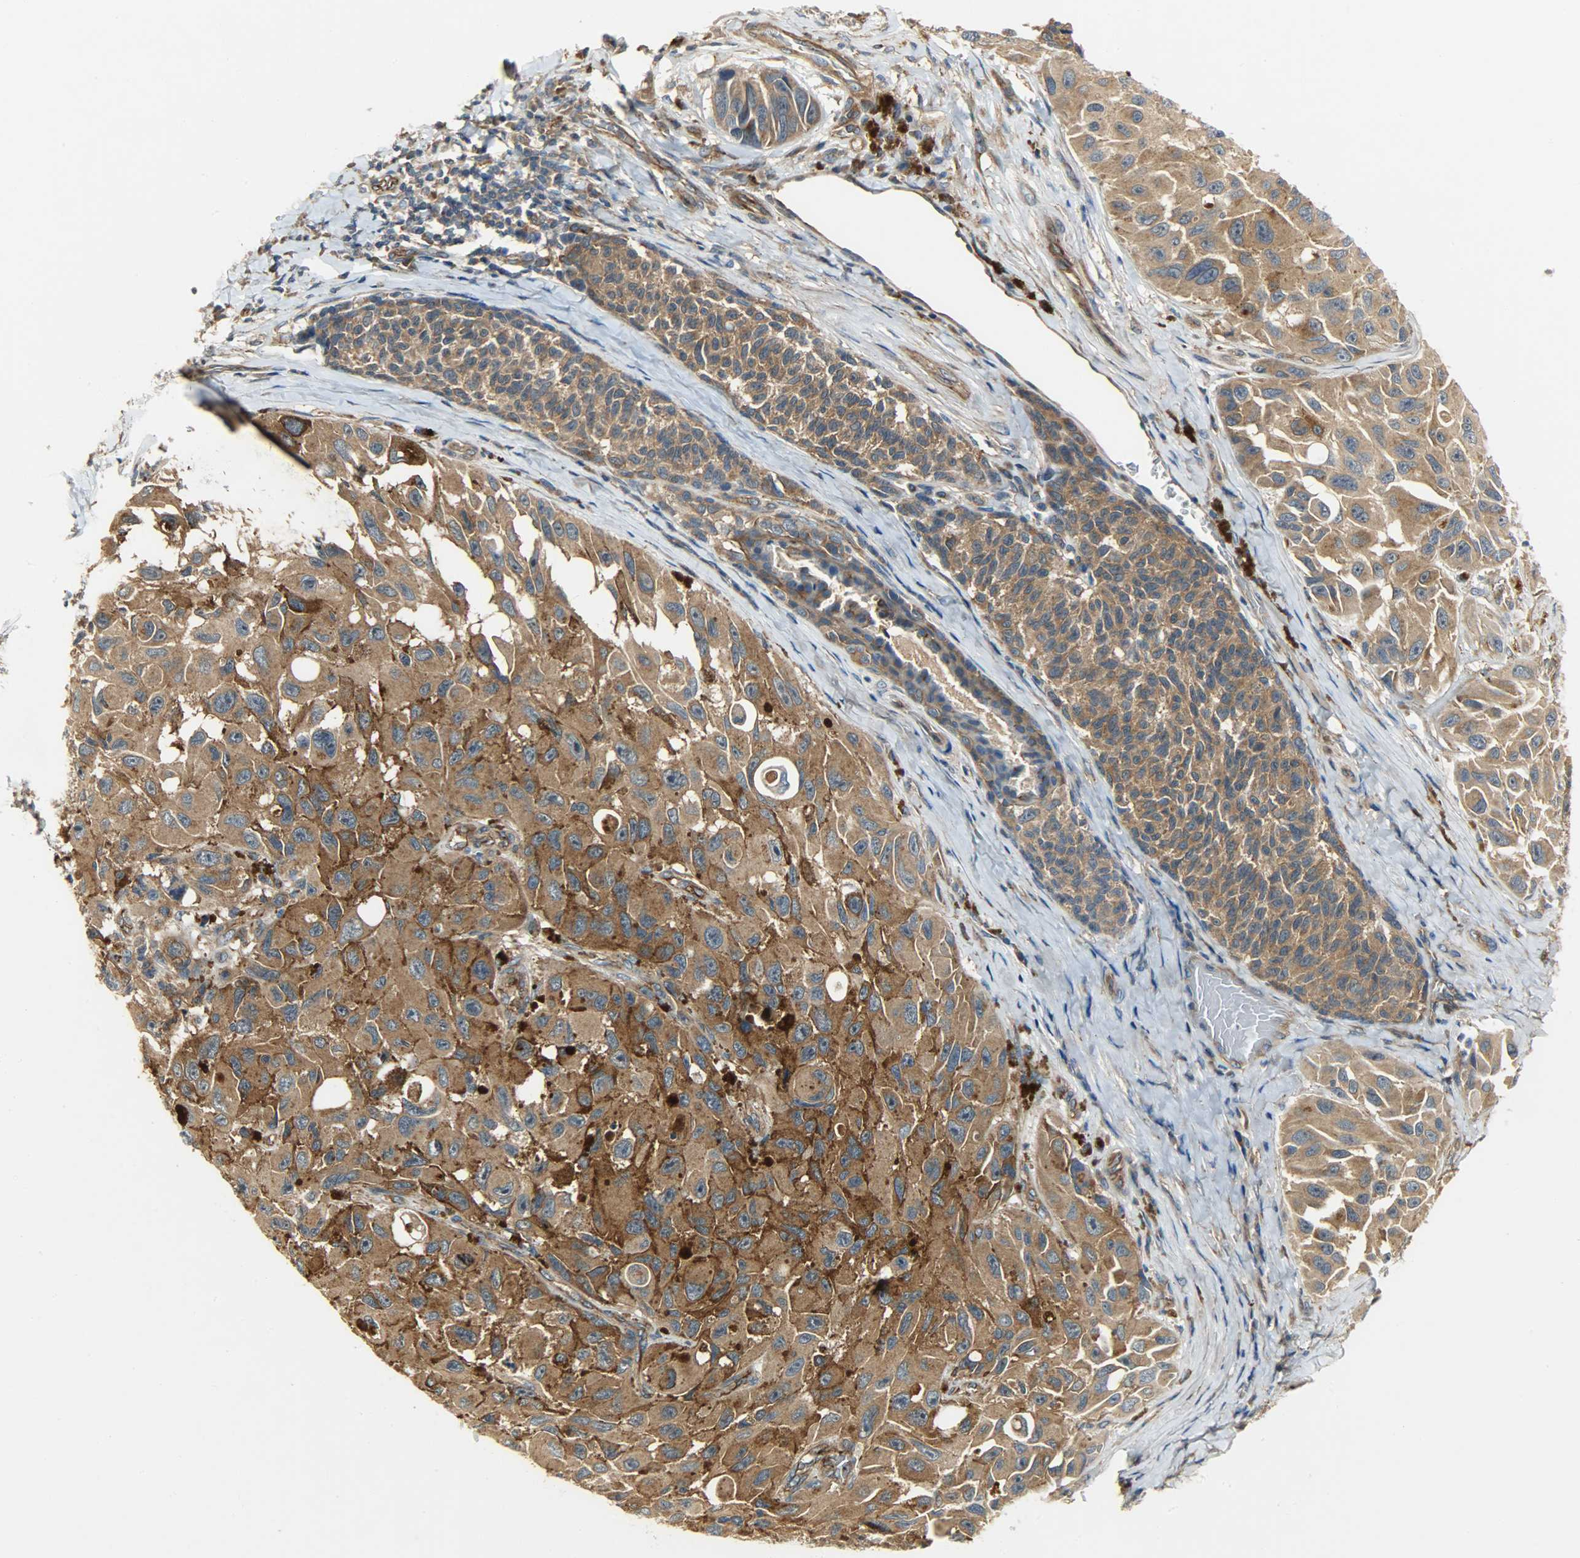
{"staining": {"intensity": "moderate", "quantity": ">75%", "location": "cytoplasmic/membranous"}, "tissue": "melanoma", "cell_type": "Tumor cells", "image_type": "cancer", "snomed": [{"axis": "morphology", "description": "Malignant melanoma, NOS"}, {"axis": "topography", "description": "Skin"}], "caption": "This is a photomicrograph of immunohistochemistry staining of melanoma, which shows moderate staining in the cytoplasmic/membranous of tumor cells.", "gene": "KIAA1217", "patient": {"sex": "female", "age": 73}}